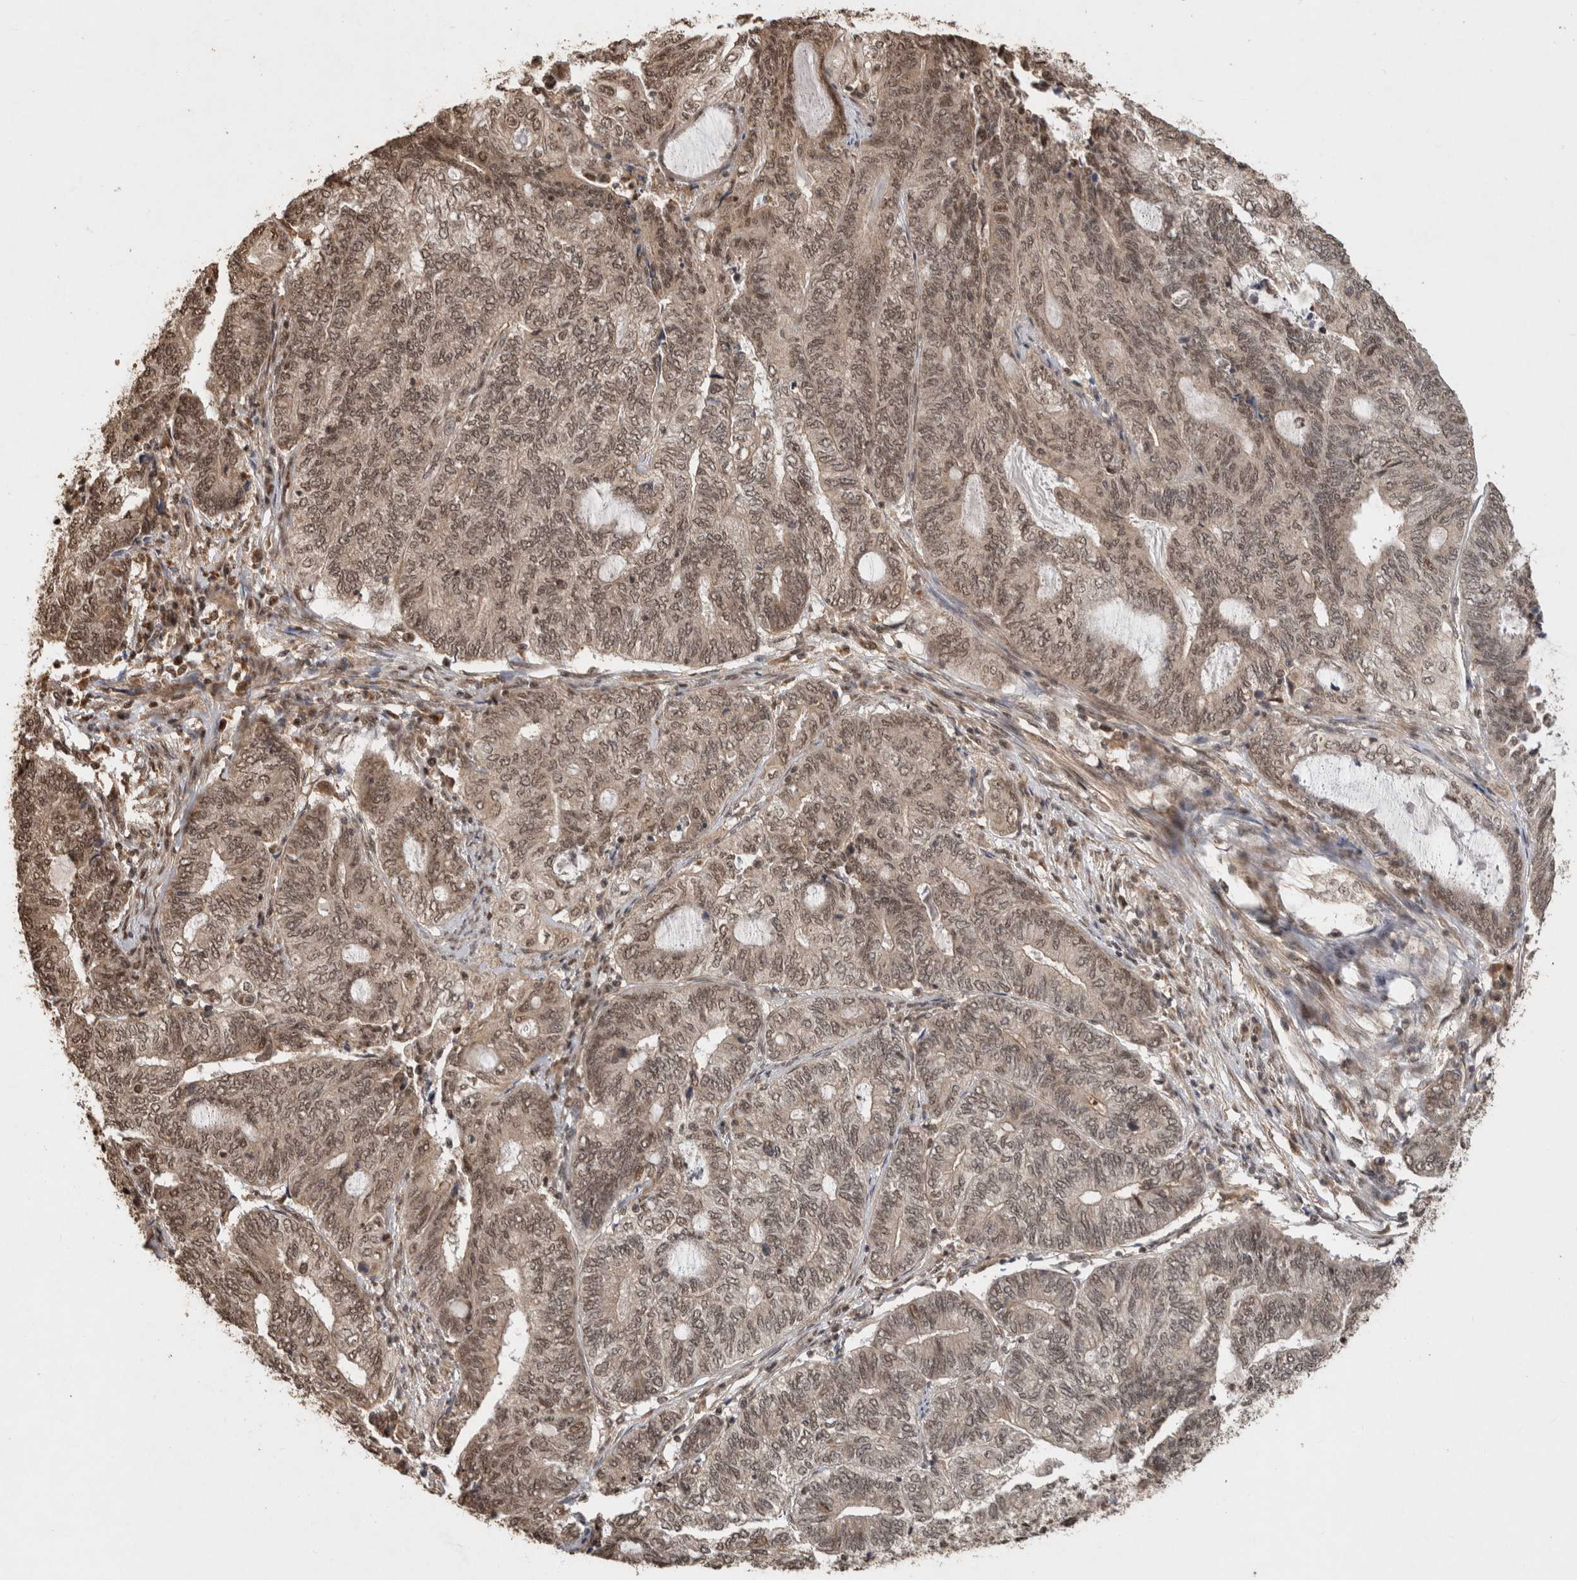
{"staining": {"intensity": "moderate", "quantity": "25%-75%", "location": "cytoplasmic/membranous,nuclear"}, "tissue": "endometrial cancer", "cell_type": "Tumor cells", "image_type": "cancer", "snomed": [{"axis": "morphology", "description": "Adenocarcinoma, NOS"}, {"axis": "topography", "description": "Uterus"}, {"axis": "topography", "description": "Endometrium"}], "caption": "Immunohistochemical staining of endometrial cancer (adenocarcinoma) demonstrates medium levels of moderate cytoplasmic/membranous and nuclear protein staining in approximately 25%-75% of tumor cells.", "gene": "KEAP1", "patient": {"sex": "female", "age": 70}}